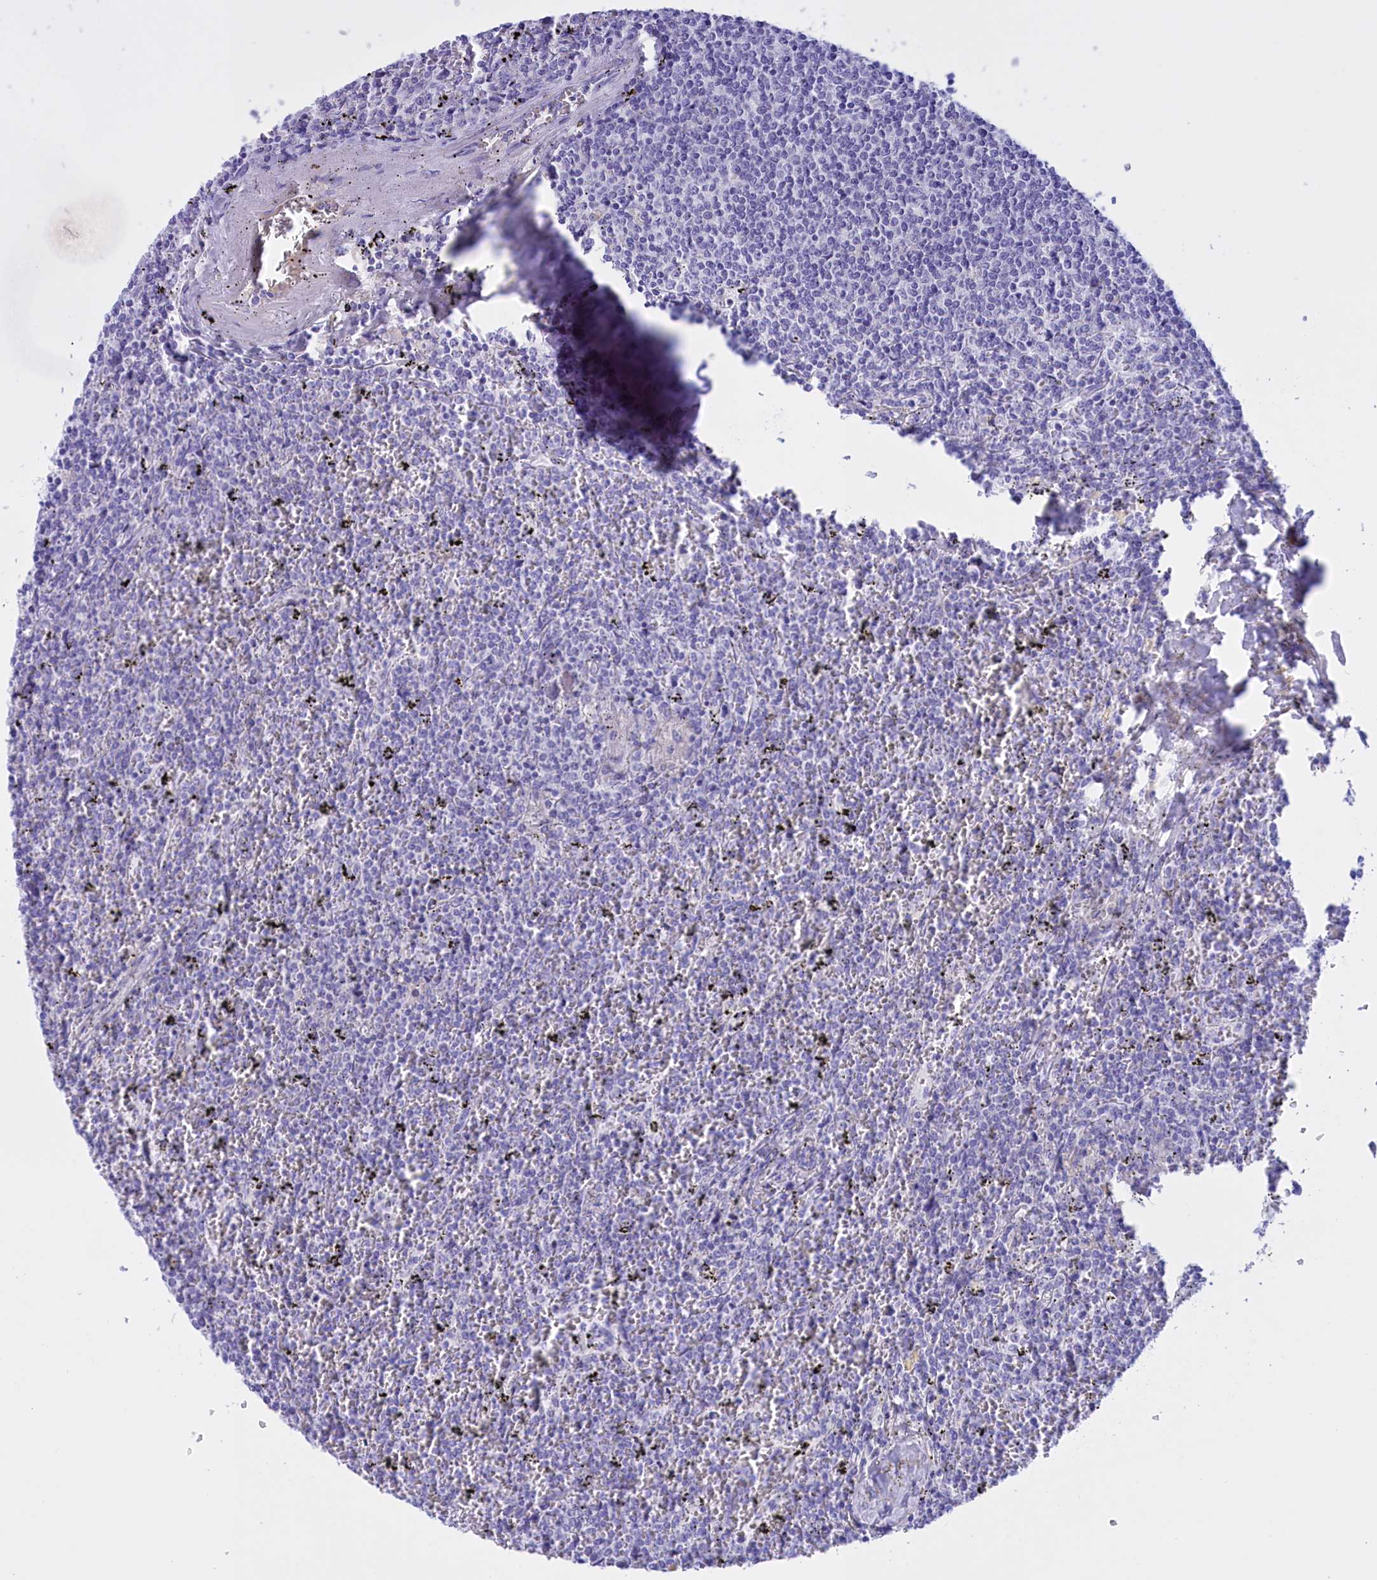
{"staining": {"intensity": "negative", "quantity": "none", "location": "none"}, "tissue": "lymphoma", "cell_type": "Tumor cells", "image_type": "cancer", "snomed": [{"axis": "morphology", "description": "Malignant lymphoma, non-Hodgkin's type, Low grade"}, {"axis": "topography", "description": "Spleen"}], "caption": "A high-resolution histopathology image shows IHC staining of lymphoma, which exhibits no significant staining in tumor cells.", "gene": "PROK2", "patient": {"sex": "female", "age": 19}}